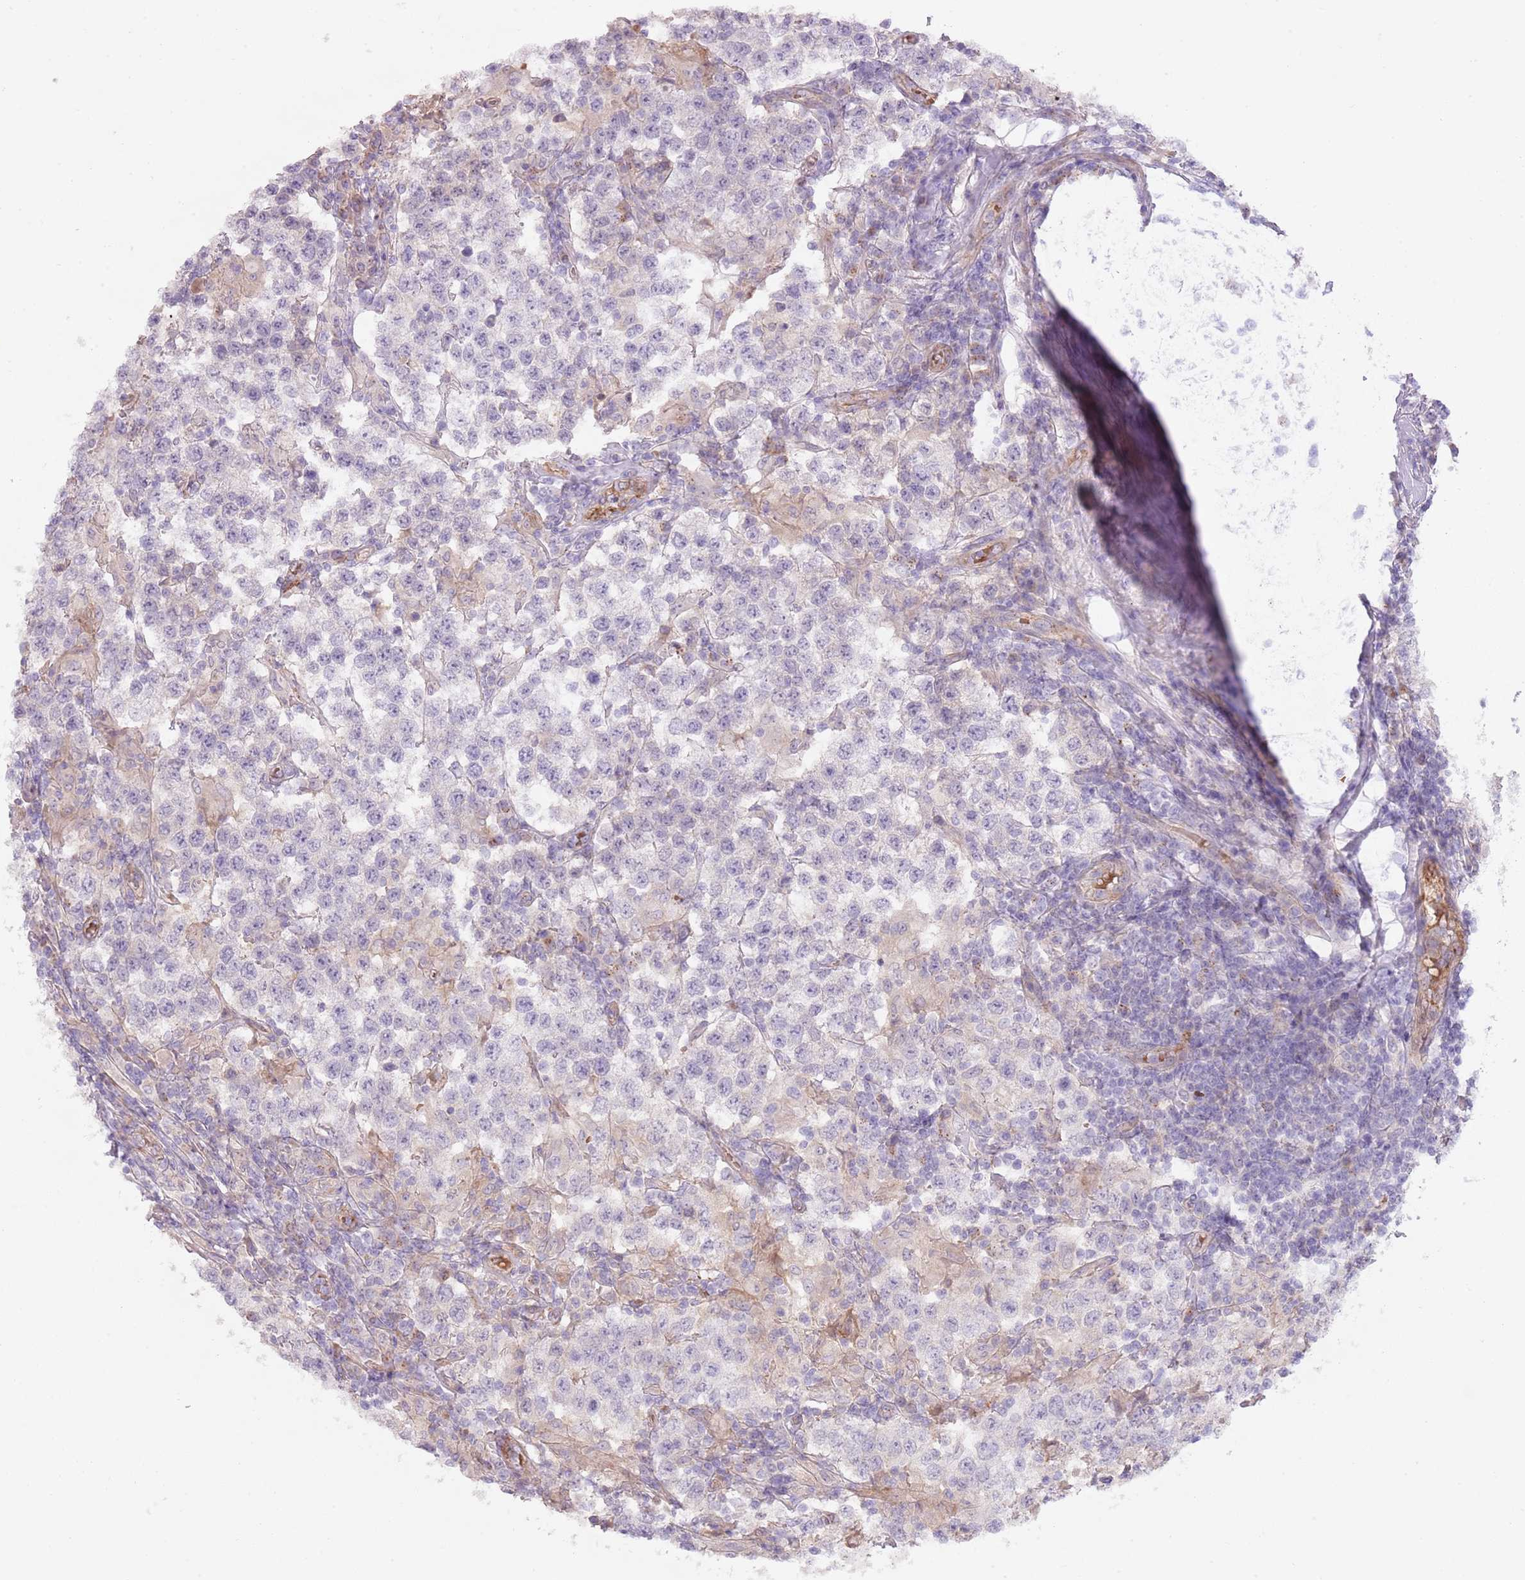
{"staining": {"intensity": "negative", "quantity": "none", "location": "none"}, "tissue": "testis cancer", "cell_type": "Tumor cells", "image_type": "cancer", "snomed": [{"axis": "morphology", "description": "Seminoma, NOS"}, {"axis": "morphology", "description": "Carcinoma, Embryonal, NOS"}, {"axis": "topography", "description": "Testis"}], "caption": "This is an immunohistochemistry image of testis cancer (seminoma). There is no positivity in tumor cells.", "gene": "TINAGL1", "patient": {"sex": "male", "age": 41}}